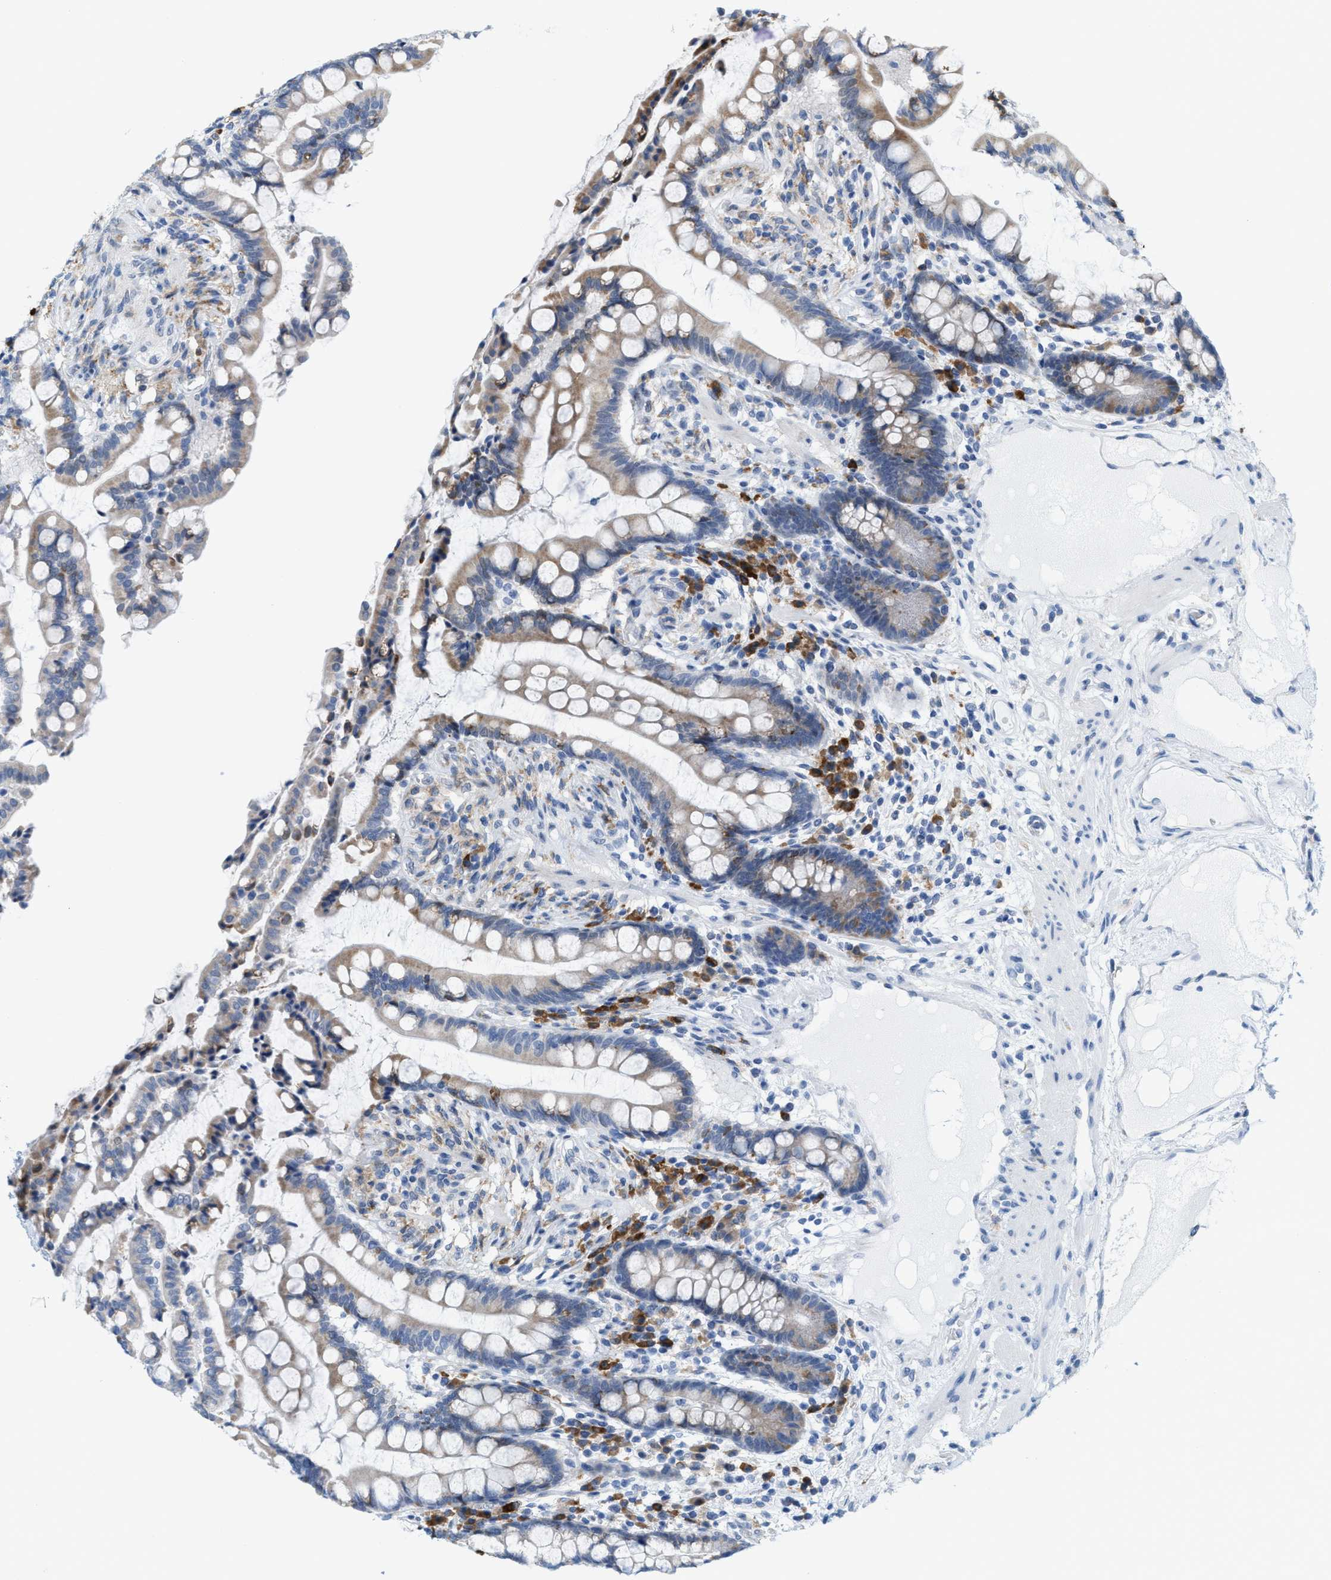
{"staining": {"intensity": "negative", "quantity": "none", "location": "none"}, "tissue": "colon", "cell_type": "Endothelial cells", "image_type": "normal", "snomed": [{"axis": "morphology", "description": "Normal tissue, NOS"}, {"axis": "topography", "description": "Colon"}], "caption": "High magnification brightfield microscopy of normal colon stained with DAB (3,3'-diaminobenzidine) (brown) and counterstained with hematoxylin (blue): endothelial cells show no significant positivity. Brightfield microscopy of IHC stained with DAB (brown) and hematoxylin (blue), captured at high magnification.", "gene": "KIFC3", "patient": {"sex": "male", "age": 73}}